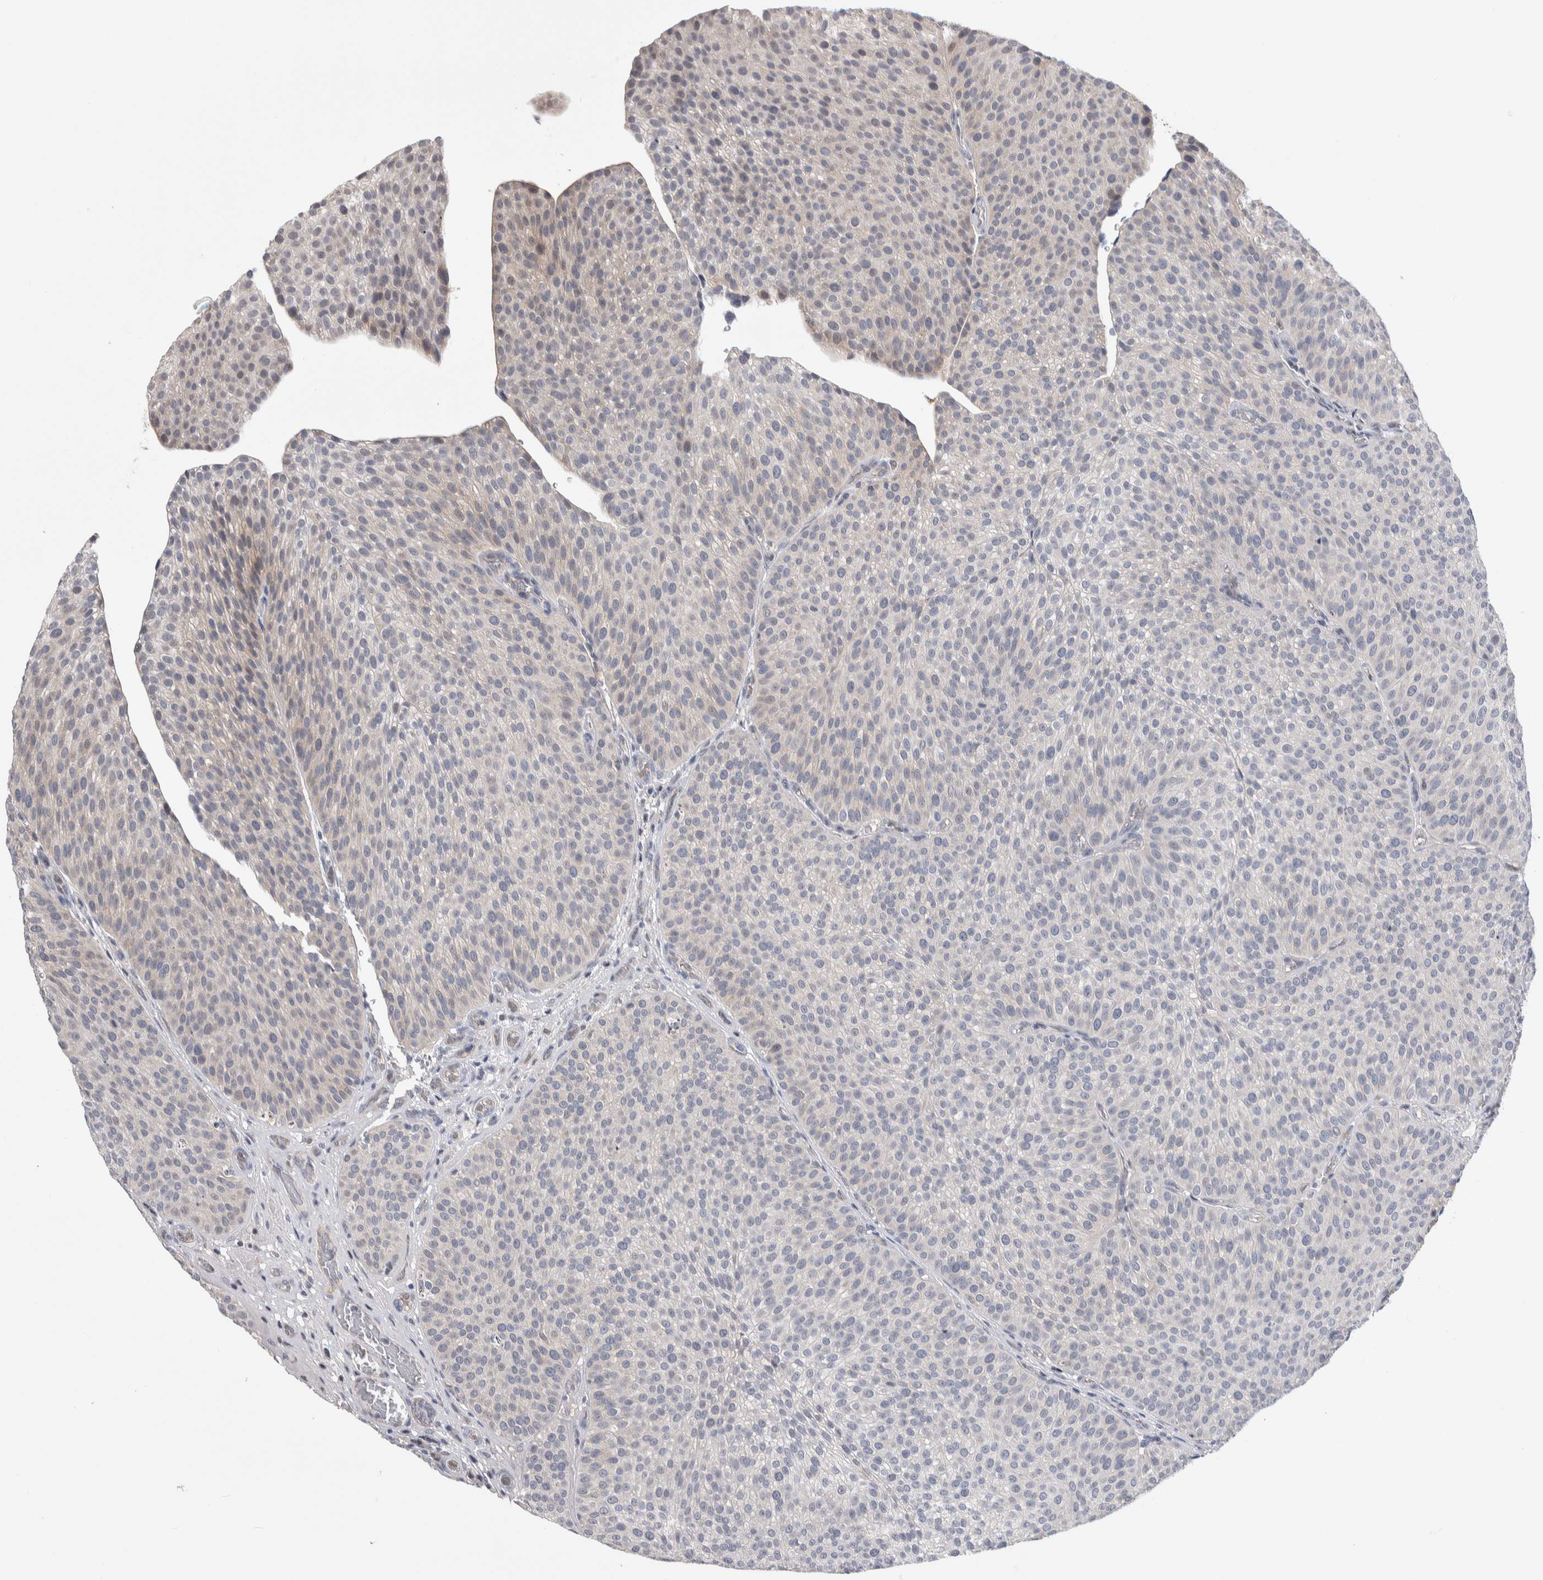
{"staining": {"intensity": "weak", "quantity": "<25%", "location": "nuclear"}, "tissue": "urothelial cancer", "cell_type": "Tumor cells", "image_type": "cancer", "snomed": [{"axis": "morphology", "description": "Normal tissue, NOS"}, {"axis": "morphology", "description": "Urothelial carcinoma, Low grade"}, {"axis": "topography", "description": "Smooth muscle"}, {"axis": "topography", "description": "Urinary bladder"}], "caption": "A micrograph of human low-grade urothelial carcinoma is negative for staining in tumor cells.", "gene": "ZBTB49", "patient": {"sex": "male", "age": 60}}